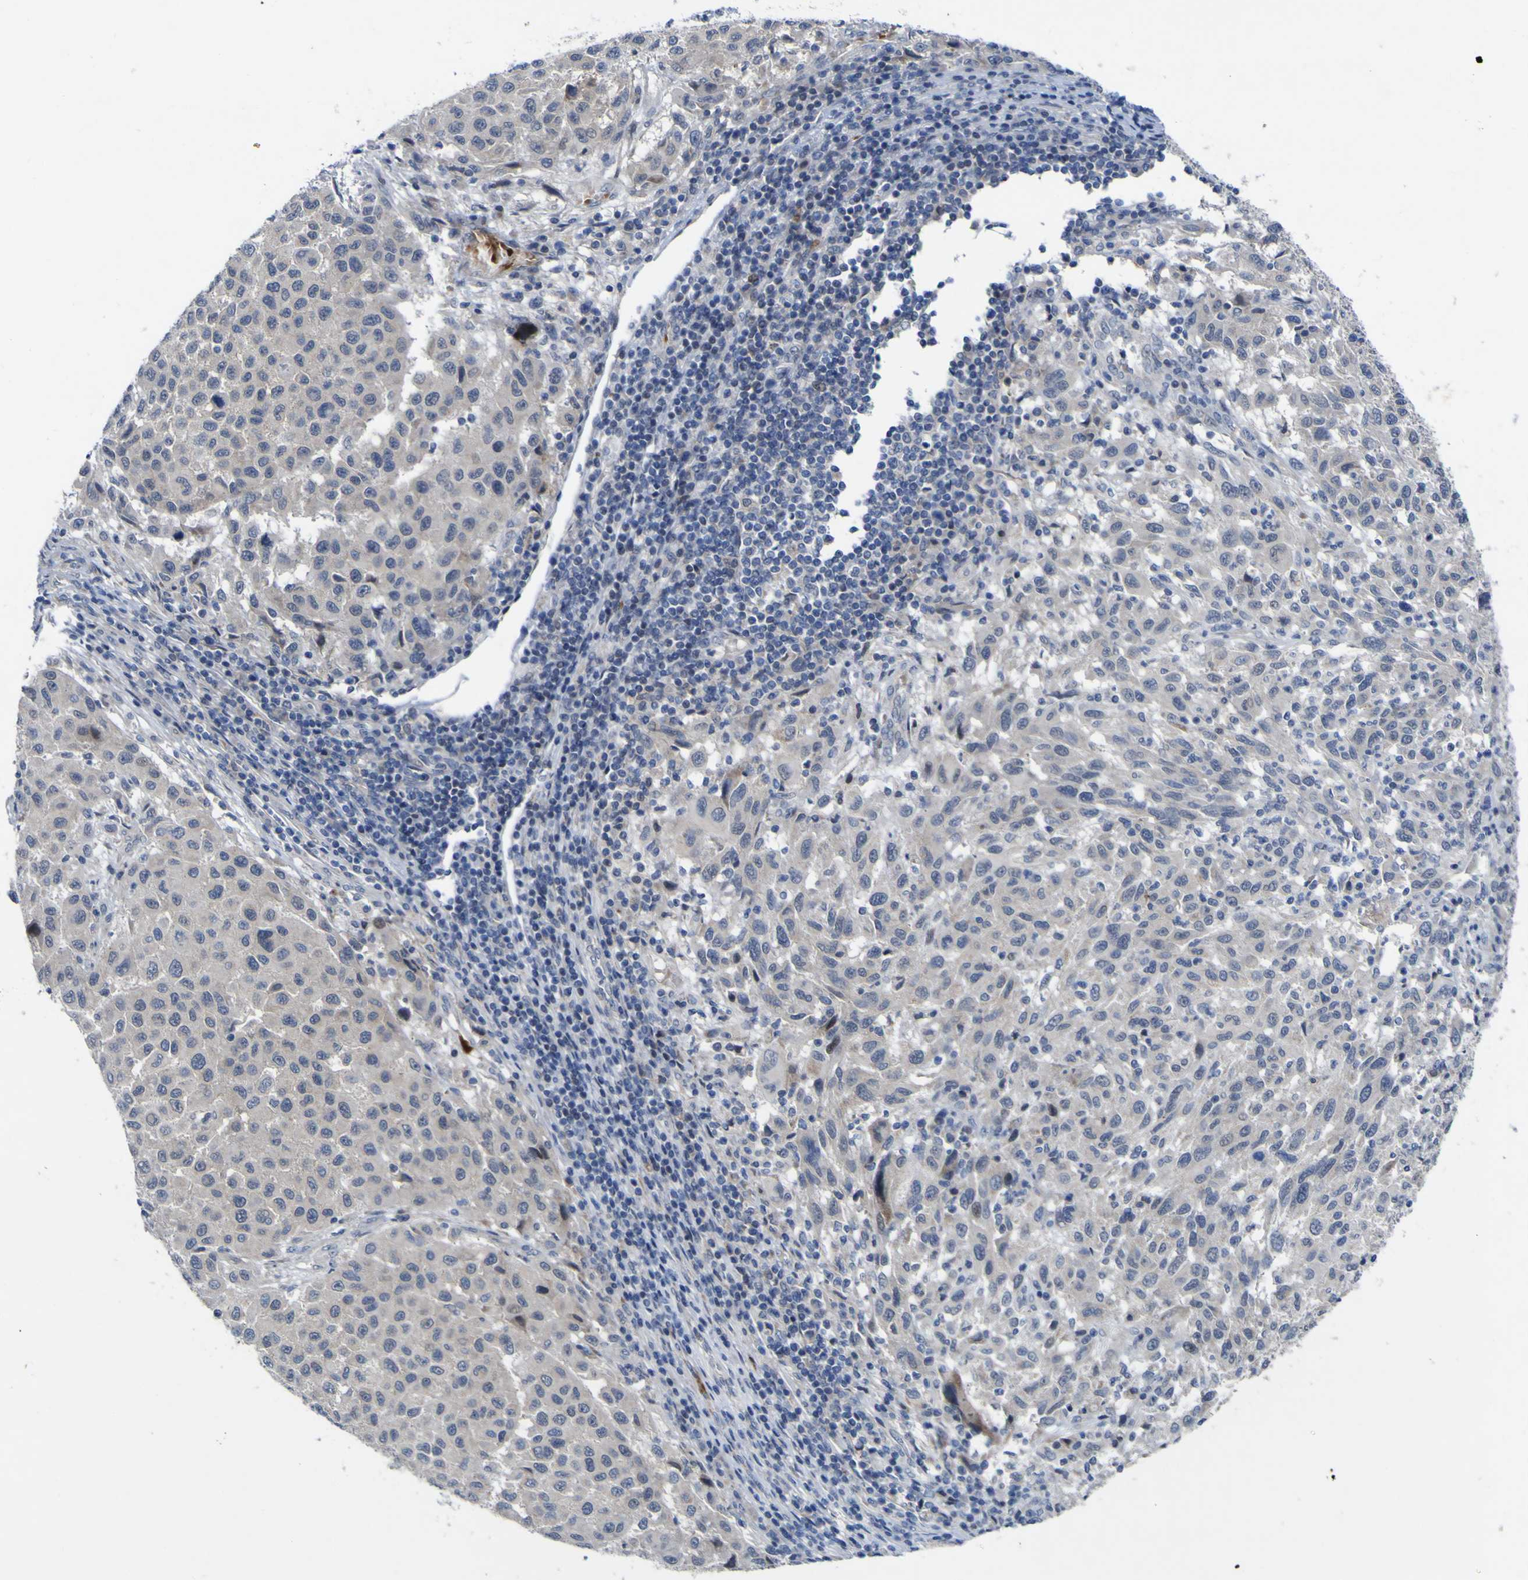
{"staining": {"intensity": "negative", "quantity": "none", "location": "none"}, "tissue": "melanoma", "cell_type": "Tumor cells", "image_type": "cancer", "snomed": [{"axis": "morphology", "description": "Malignant melanoma, Metastatic site"}, {"axis": "topography", "description": "Lymph node"}], "caption": "Immunohistochemistry histopathology image of neoplastic tissue: human melanoma stained with DAB (3,3'-diaminobenzidine) shows no significant protein staining in tumor cells.", "gene": "NAV1", "patient": {"sex": "male", "age": 61}}